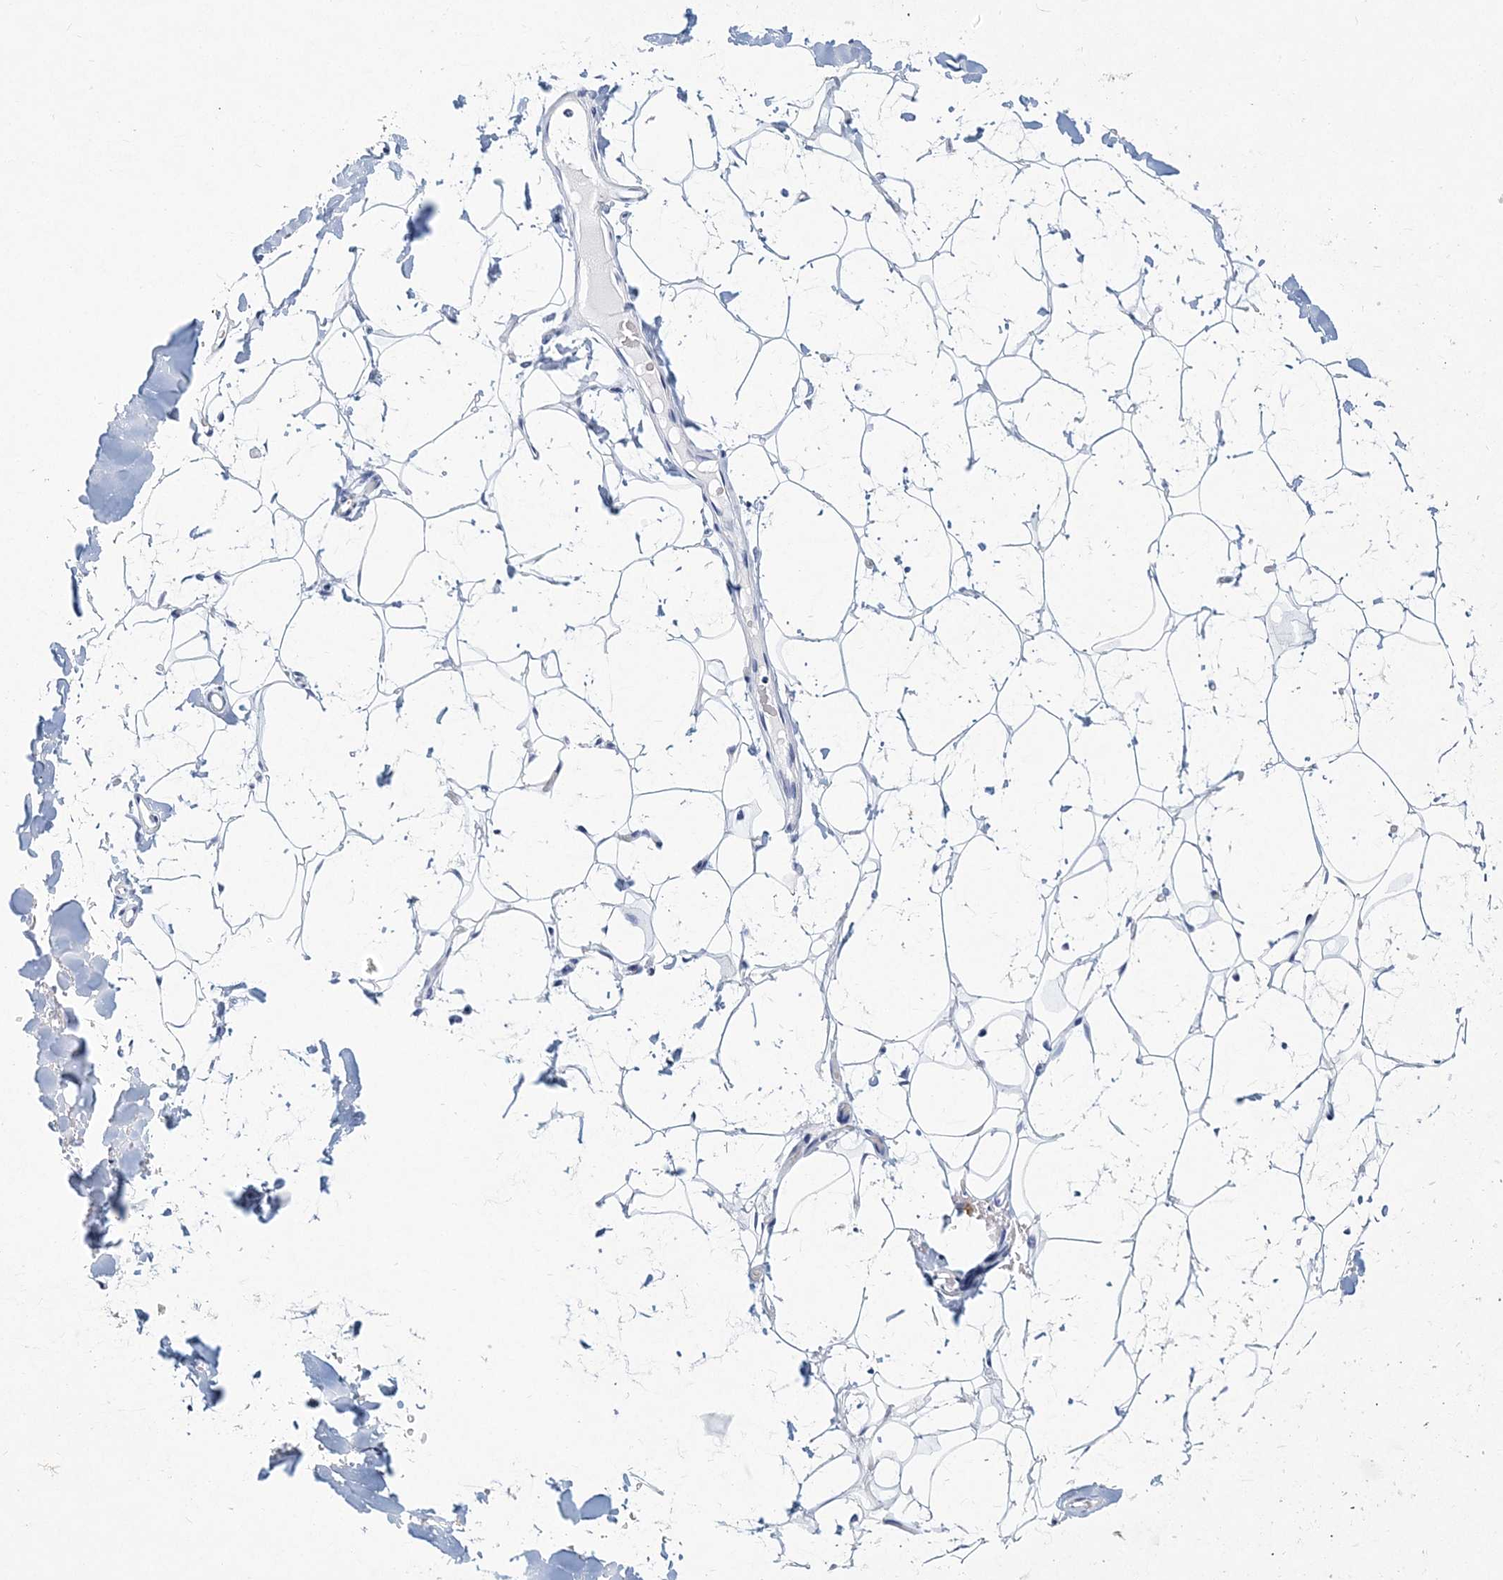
{"staining": {"intensity": "negative", "quantity": "none", "location": "none"}, "tissue": "adipose tissue", "cell_type": "Adipocytes", "image_type": "normal", "snomed": [{"axis": "morphology", "description": "Normal tissue, NOS"}, {"axis": "topography", "description": "Breast"}], "caption": "DAB (3,3'-diaminobenzidine) immunohistochemical staining of normal human adipose tissue reveals no significant positivity in adipocytes.", "gene": "ITGA2B", "patient": {"sex": "female", "age": 26}}